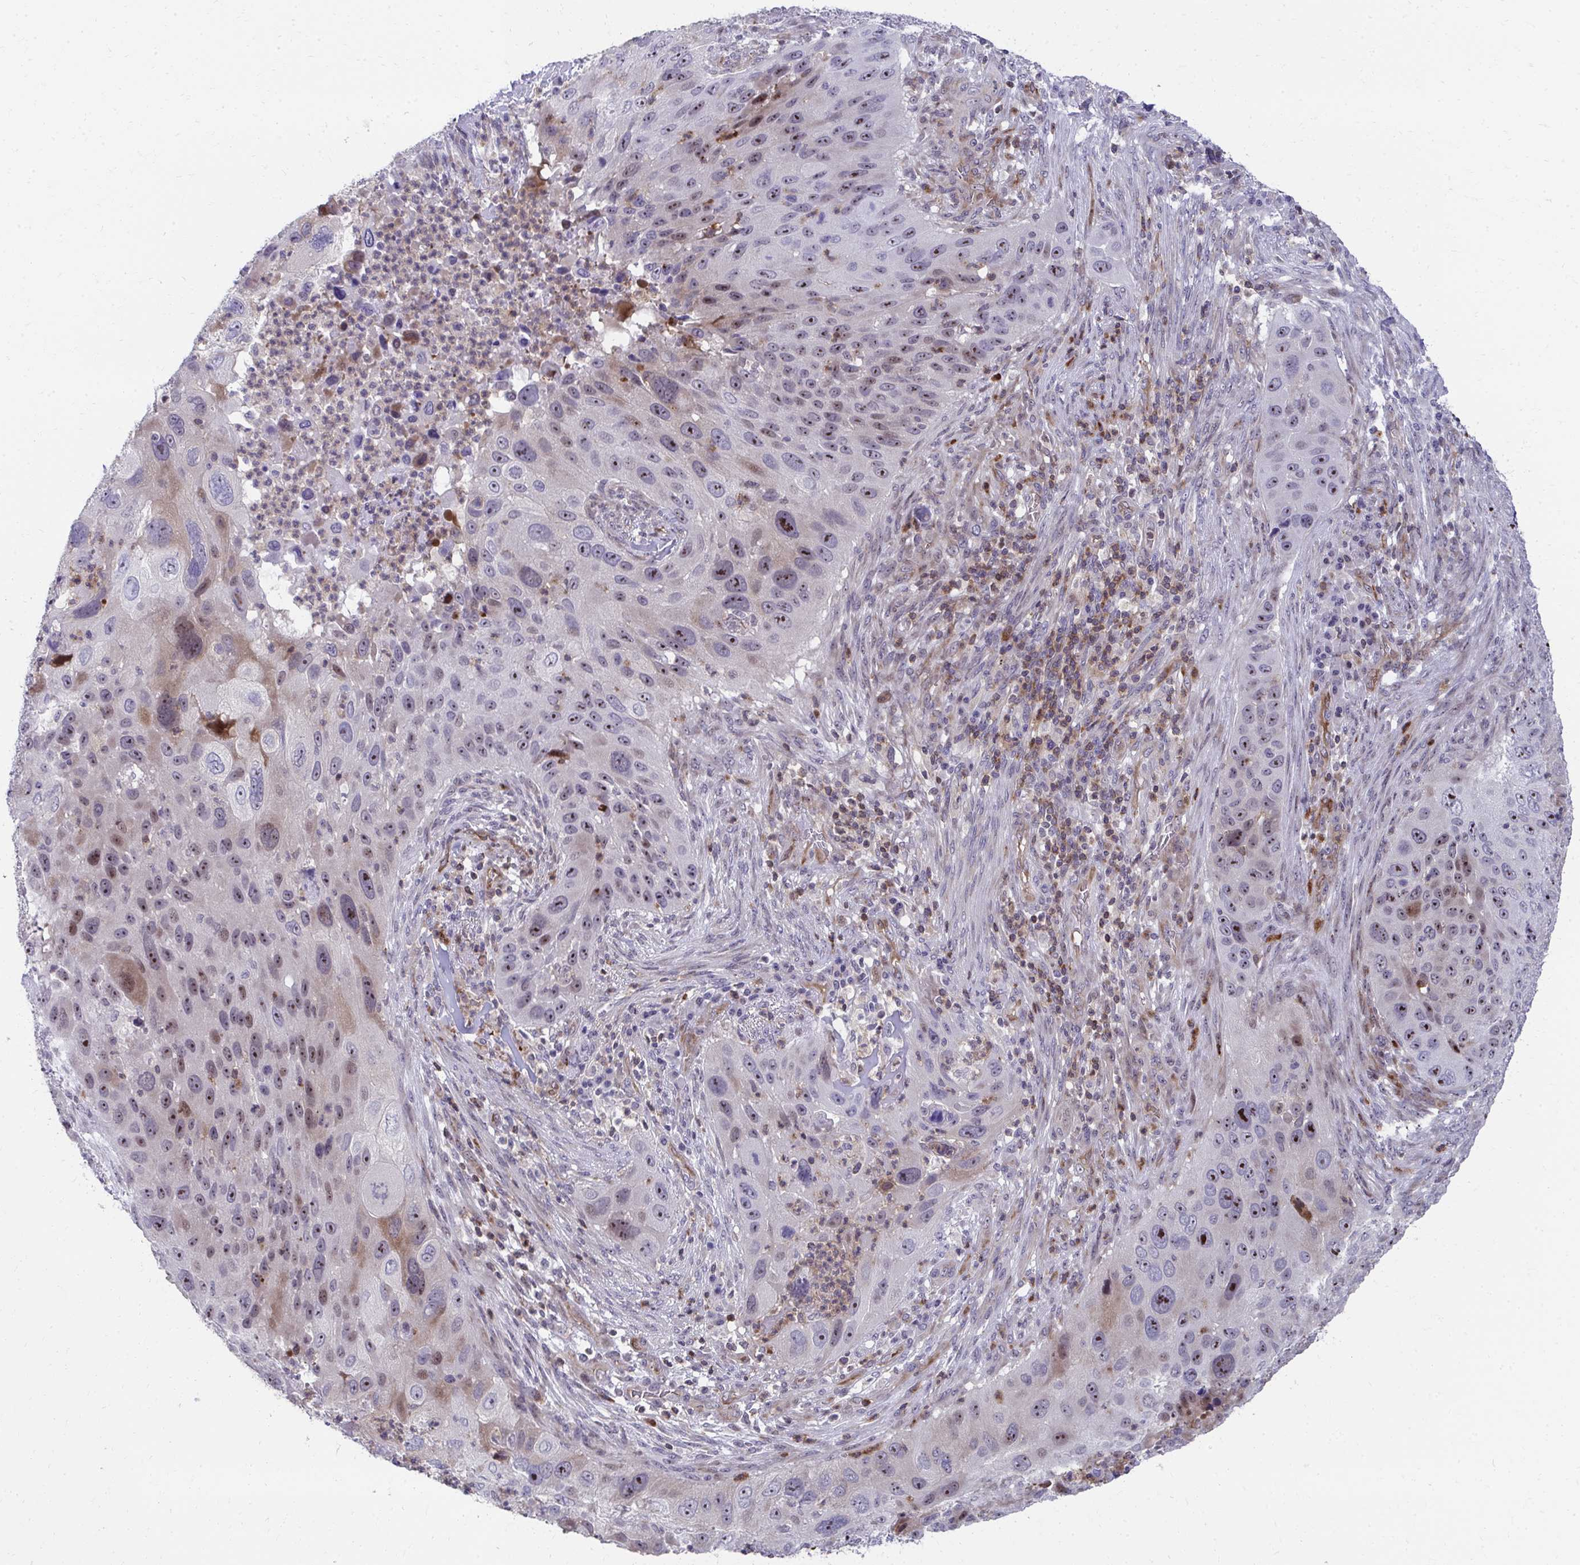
{"staining": {"intensity": "moderate", "quantity": "25%-75%", "location": "cytoplasmic/membranous,nuclear"}, "tissue": "lung cancer", "cell_type": "Tumor cells", "image_type": "cancer", "snomed": [{"axis": "morphology", "description": "Squamous cell carcinoma, NOS"}, {"axis": "topography", "description": "Lung"}], "caption": "Lung cancer (squamous cell carcinoma) stained with immunohistochemistry (IHC) reveals moderate cytoplasmic/membranous and nuclear staining in about 25%-75% of tumor cells. (IHC, brightfield microscopy, high magnification).", "gene": "FOXN3", "patient": {"sex": "male", "age": 63}}